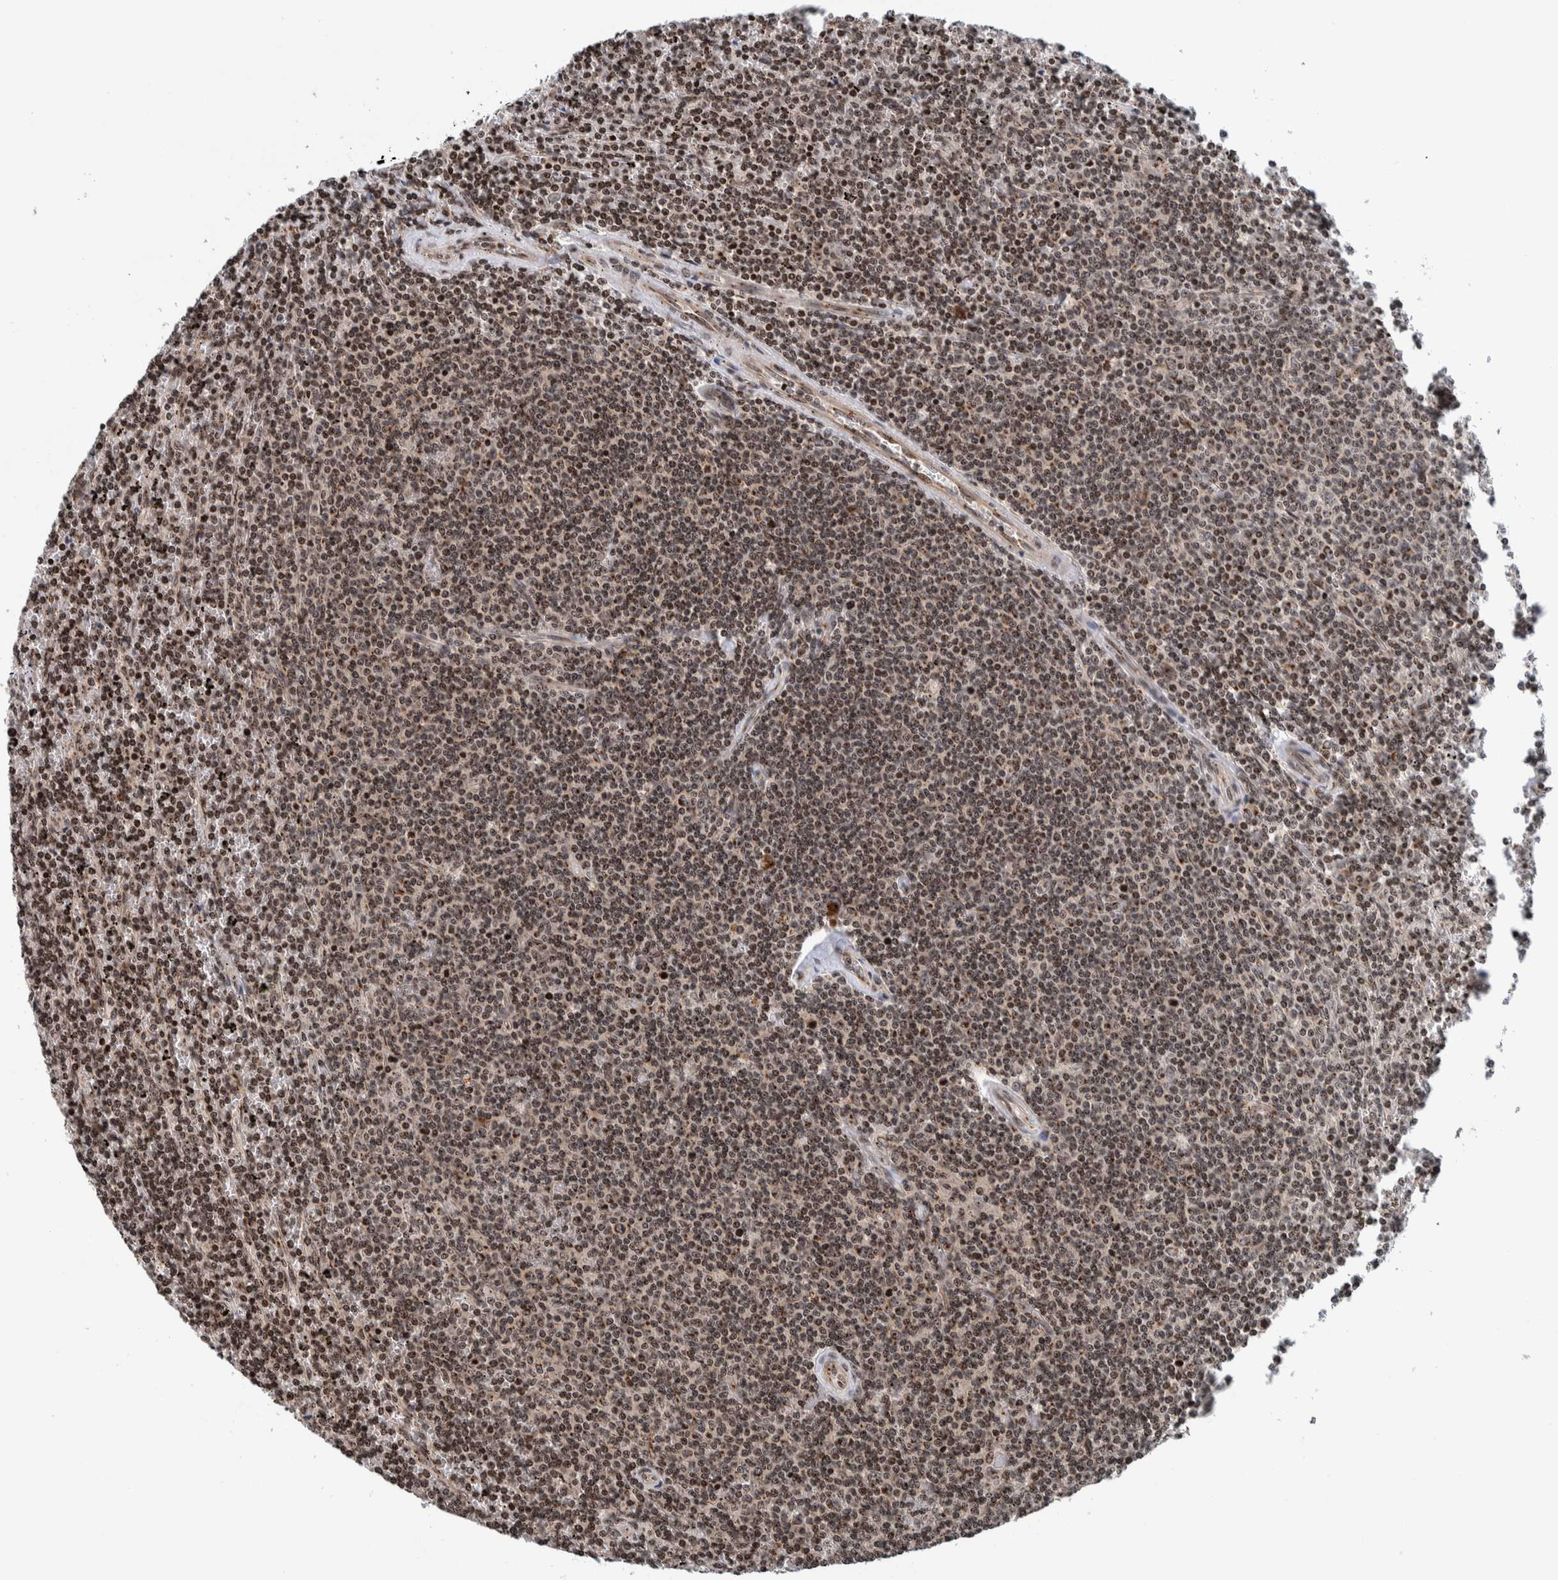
{"staining": {"intensity": "moderate", "quantity": "25%-75%", "location": "nuclear"}, "tissue": "lymphoma", "cell_type": "Tumor cells", "image_type": "cancer", "snomed": [{"axis": "morphology", "description": "Malignant lymphoma, non-Hodgkin's type, Low grade"}, {"axis": "topography", "description": "Spleen"}], "caption": "This is an image of IHC staining of malignant lymphoma, non-Hodgkin's type (low-grade), which shows moderate positivity in the nuclear of tumor cells.", "gene": "CCDC182", "patient": {"sex": "female", "age": 50}}